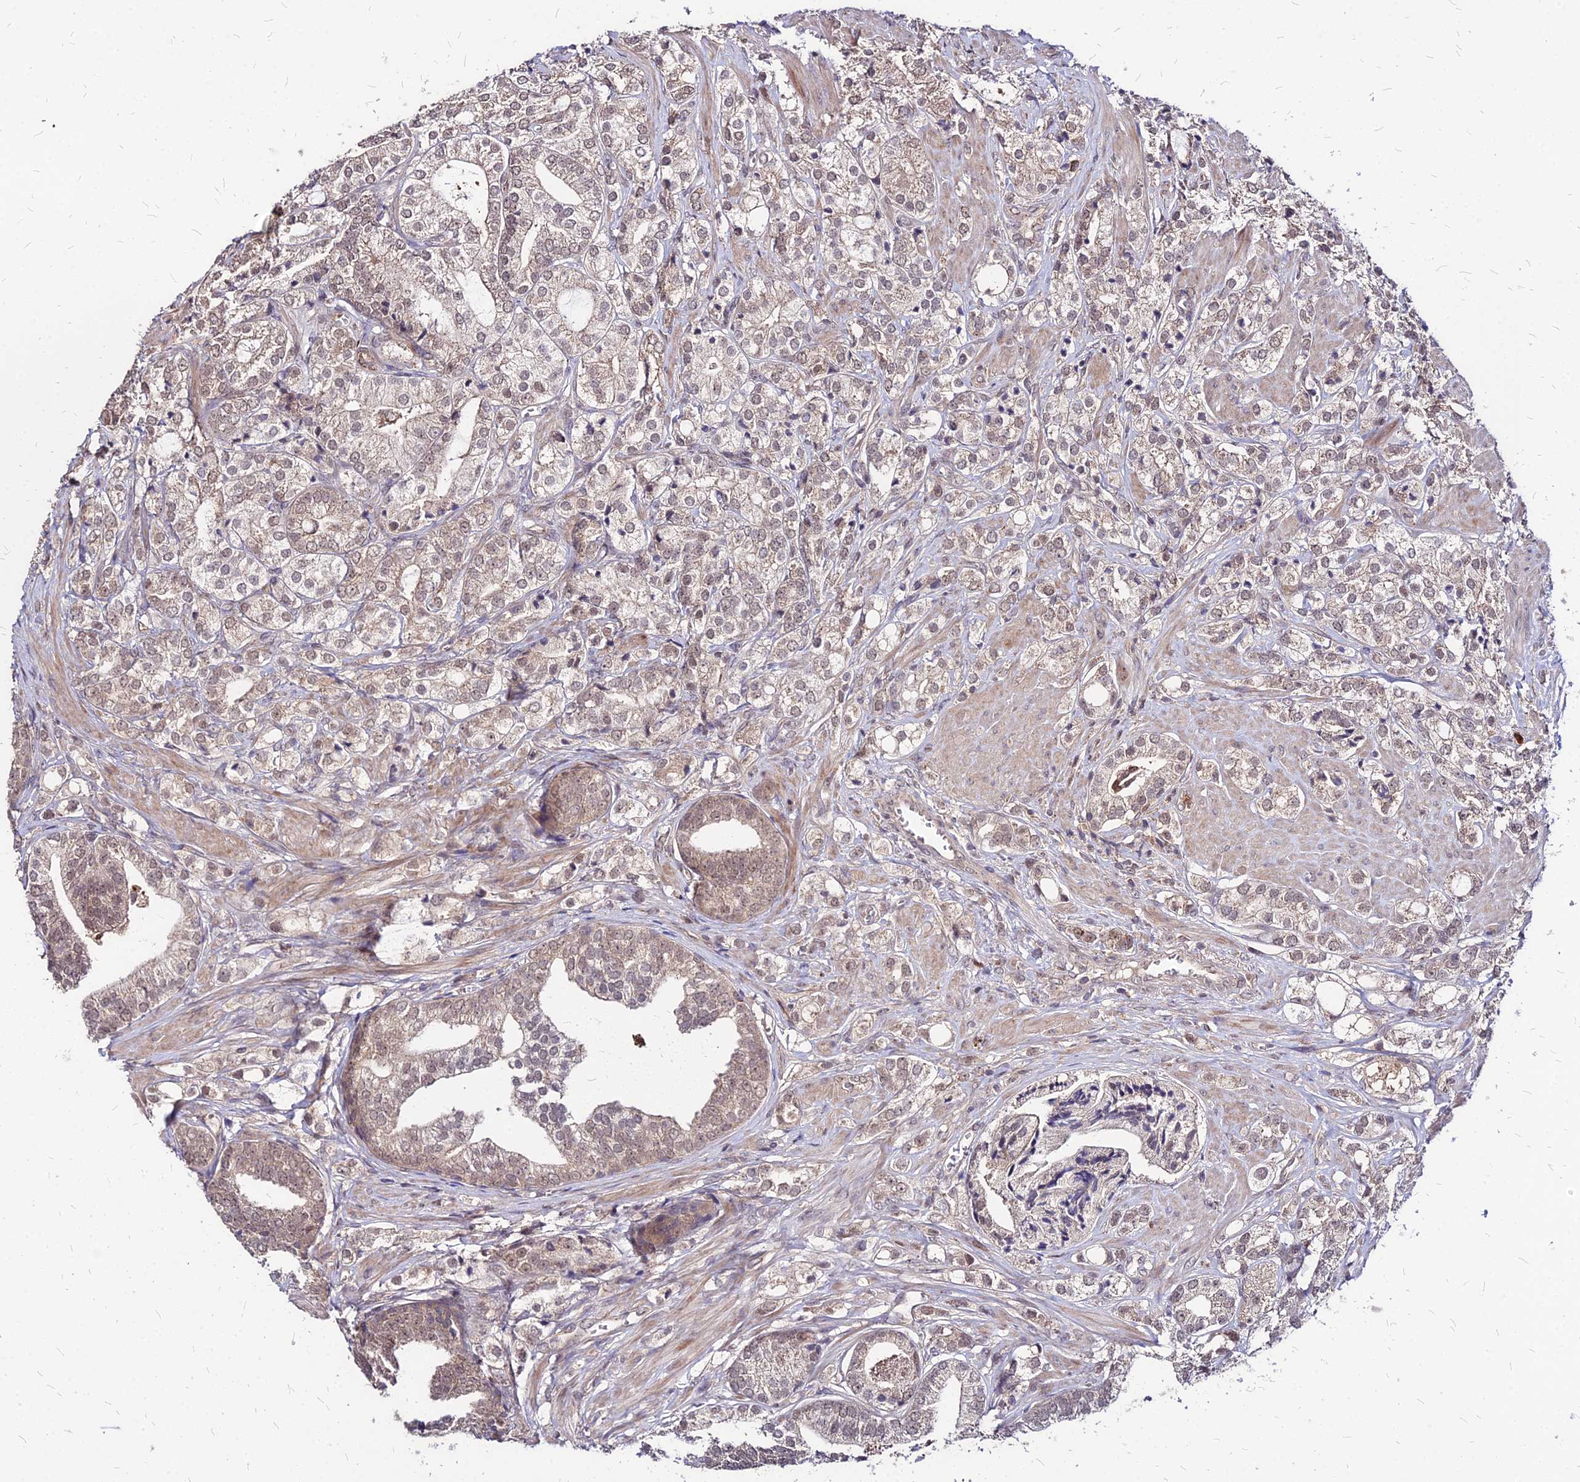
{"staining": {"intensity": "weak", "quantity": "25%-75%", "location": "cytoplasmic/membranous,nuclear"}, "tissue": "prostate cancer", "cell_type": "Tumor cells", "image_type": "cancer", "snomed": [{"axis": "morphology", "description": "Adenocarcinoma, High grade"}, {"axis": "topography", "description": "Prostate"}], "caption": "A micrograph of human high-grade adenocarcinoma (prostate) stained for a protein exhibits weak cytoplasmic/membranous and nuclear brown staining in tumor cells. (brown staining indicates protein expression, while blue staining denotes nuclei).", "gene": "APBA3", "patient": {"sex": "male", "age": 50}}